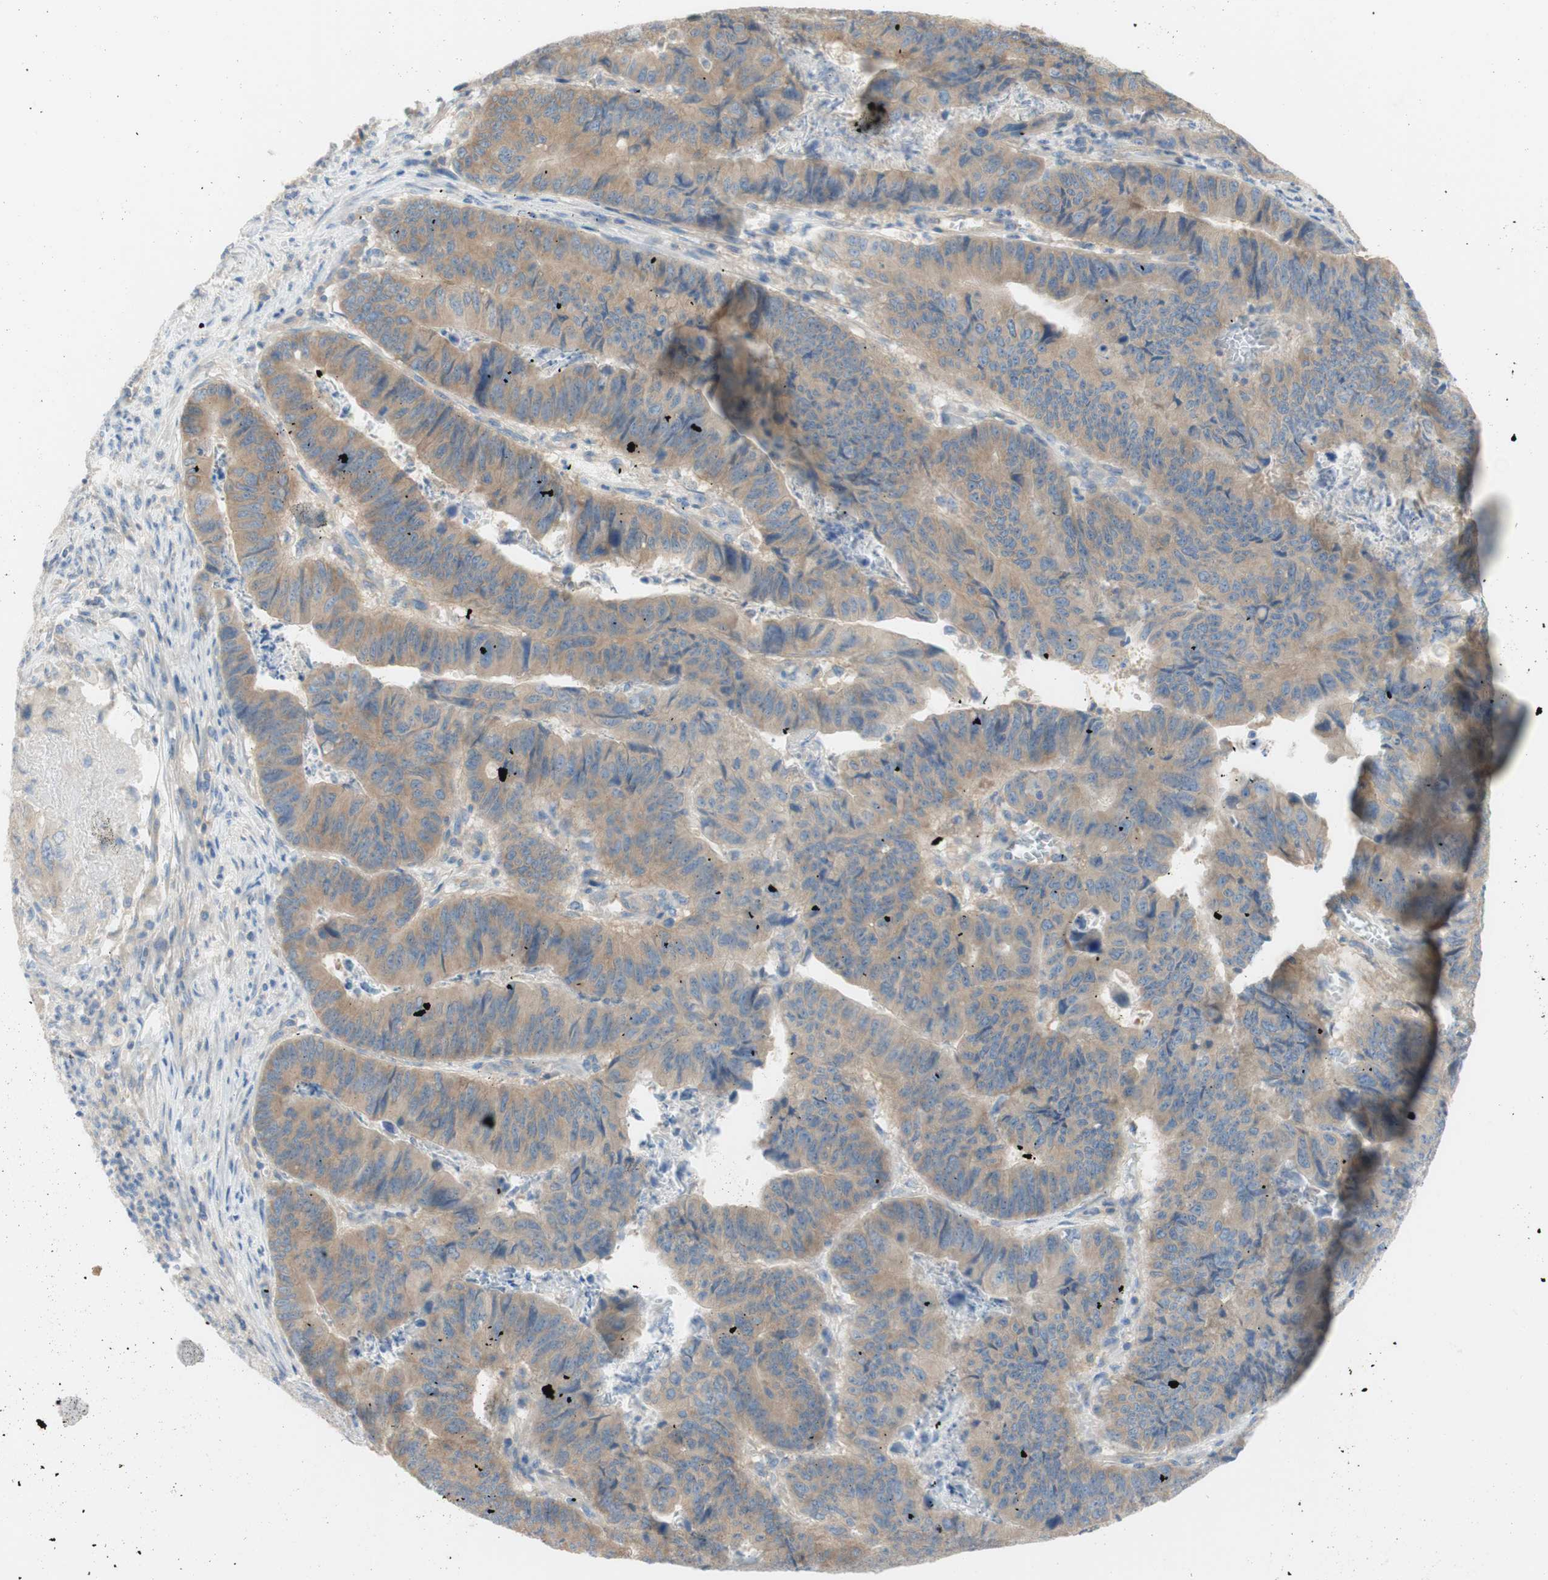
{"staining": {"intensity": "moderate", "quantity": ">75%", "location": "cytoplasmic/membranous"}, "tissue": "stomach cancer", "cell_type": "Tumor cells", "image_type": "cancer", "snomed": [{"axis": "morphology", "description": "Adenocarcinoma, NOS"}, {"axis": "topography", "description": "Stomach, lower"}], "caption": "A medium amount of moderate cytoplasmic/membranous positivity is present in about >75% of tumor cells in stomach cancer tissue.", "gene": "ATP2B1", "patient": {"sex": "male", "age": 77}}